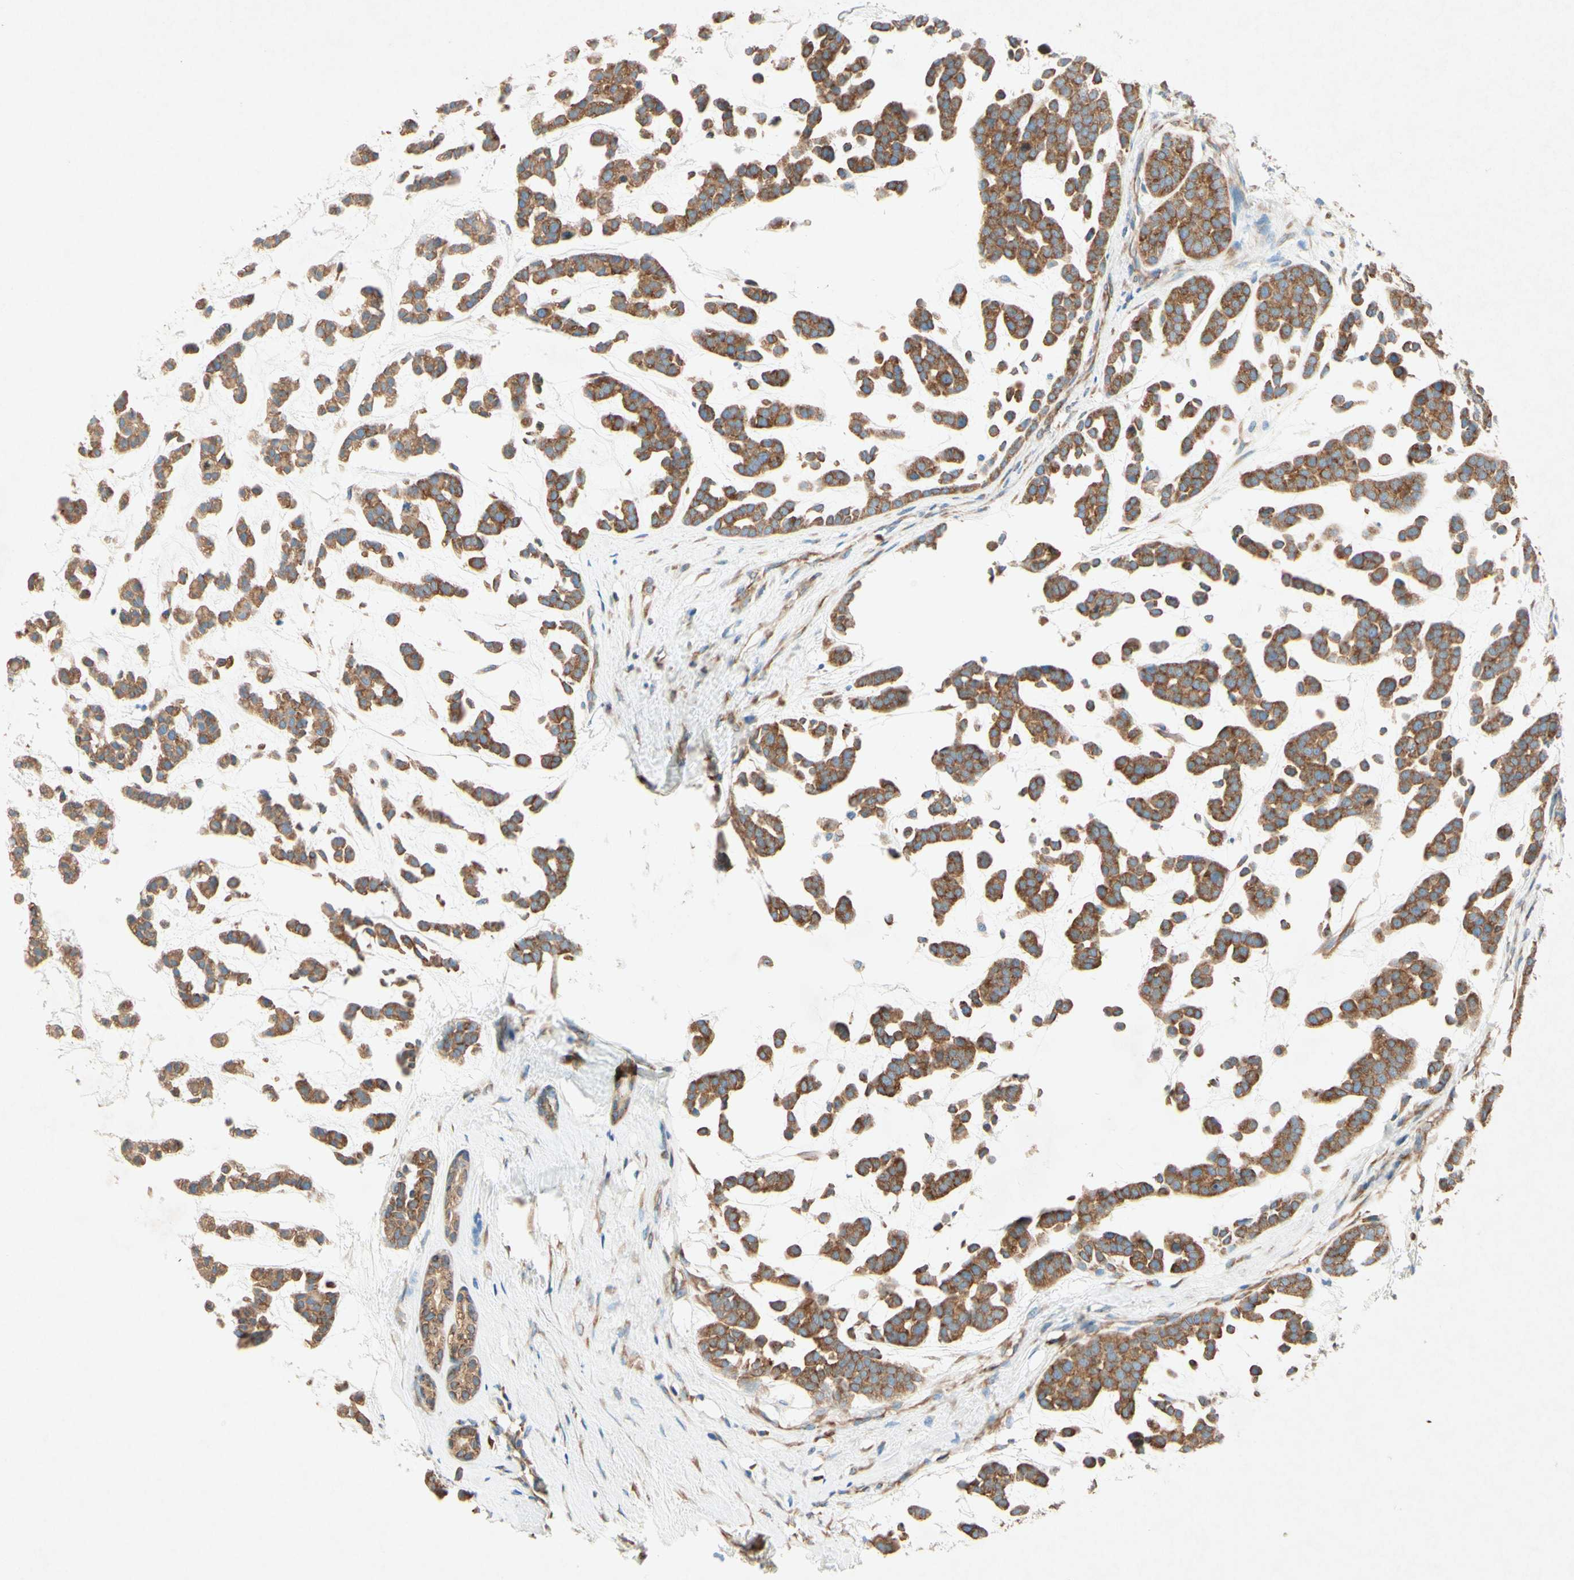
{"staining": {"intensity": "moderate", "quantity": "25%-75%", "location": "cytoplasmic/membranous"}, "tissue": "head and neck cancer", "cell_type": "Tumor cells", "image_type": "cancer", "snomed": [{"axis": "morphology", "description": "Adenocarcinoma, NOS"}, {"axis": "morphology", "description": "Adenoma, NOS"}, {"axis": "topography", "description": "Head-Neck"}], "caption": "The image shows staining of head and neck cancer (adenoma), revealing moderate cytoplasmic/membranous protein staining (brown color) within tumor cells. The staining is performed using DAB brown chromogen to label protein expression. The nuclei are counter-stained blue using hematoxylin.", "gene": "PABPC1", "patient": {"sex": "female", "age": 55}}